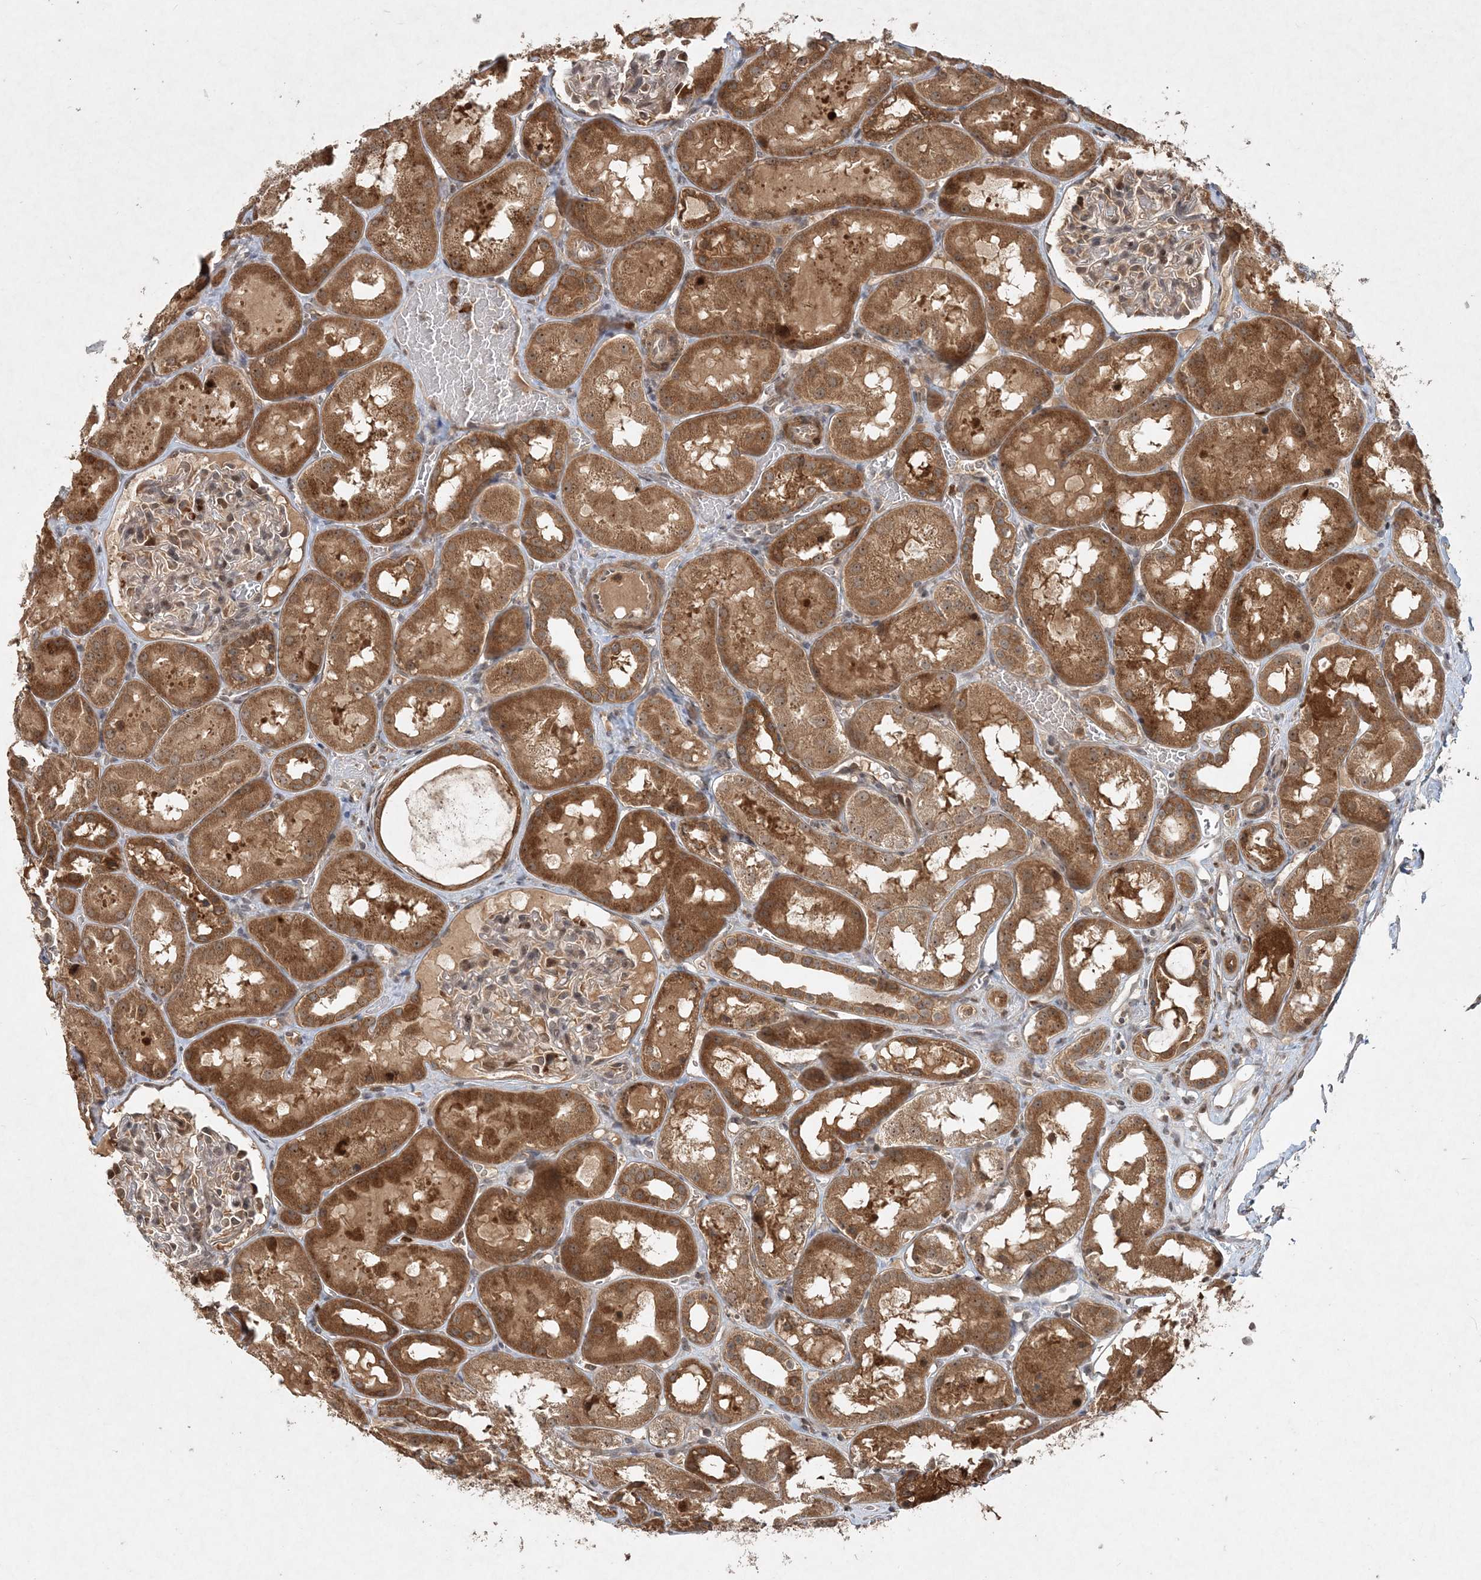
{"staining": {"intensity": "moderate", "quantity": "<25%", "location": "cytoplasmic/membranous,nuclear"}, "tissue": "kidney", "cell_type": "Cells in glomeruli", "image_type": "normal", "snomed": [{"axis": "morphology", "description": "Normal tissue, NOS"}, {"axis": "topography", "description": "Kidney"}, {"axis": "topography", "description": "Urinary bladder"}], "caption": "Human kidney stained with a brown dye displays moderate cytoplasmic/membranous,nuclear positive positivity in approximately <25% of cells in glomeruli.", "gene": "UBR3", "patient": {"sex": "male", "age": 16}}